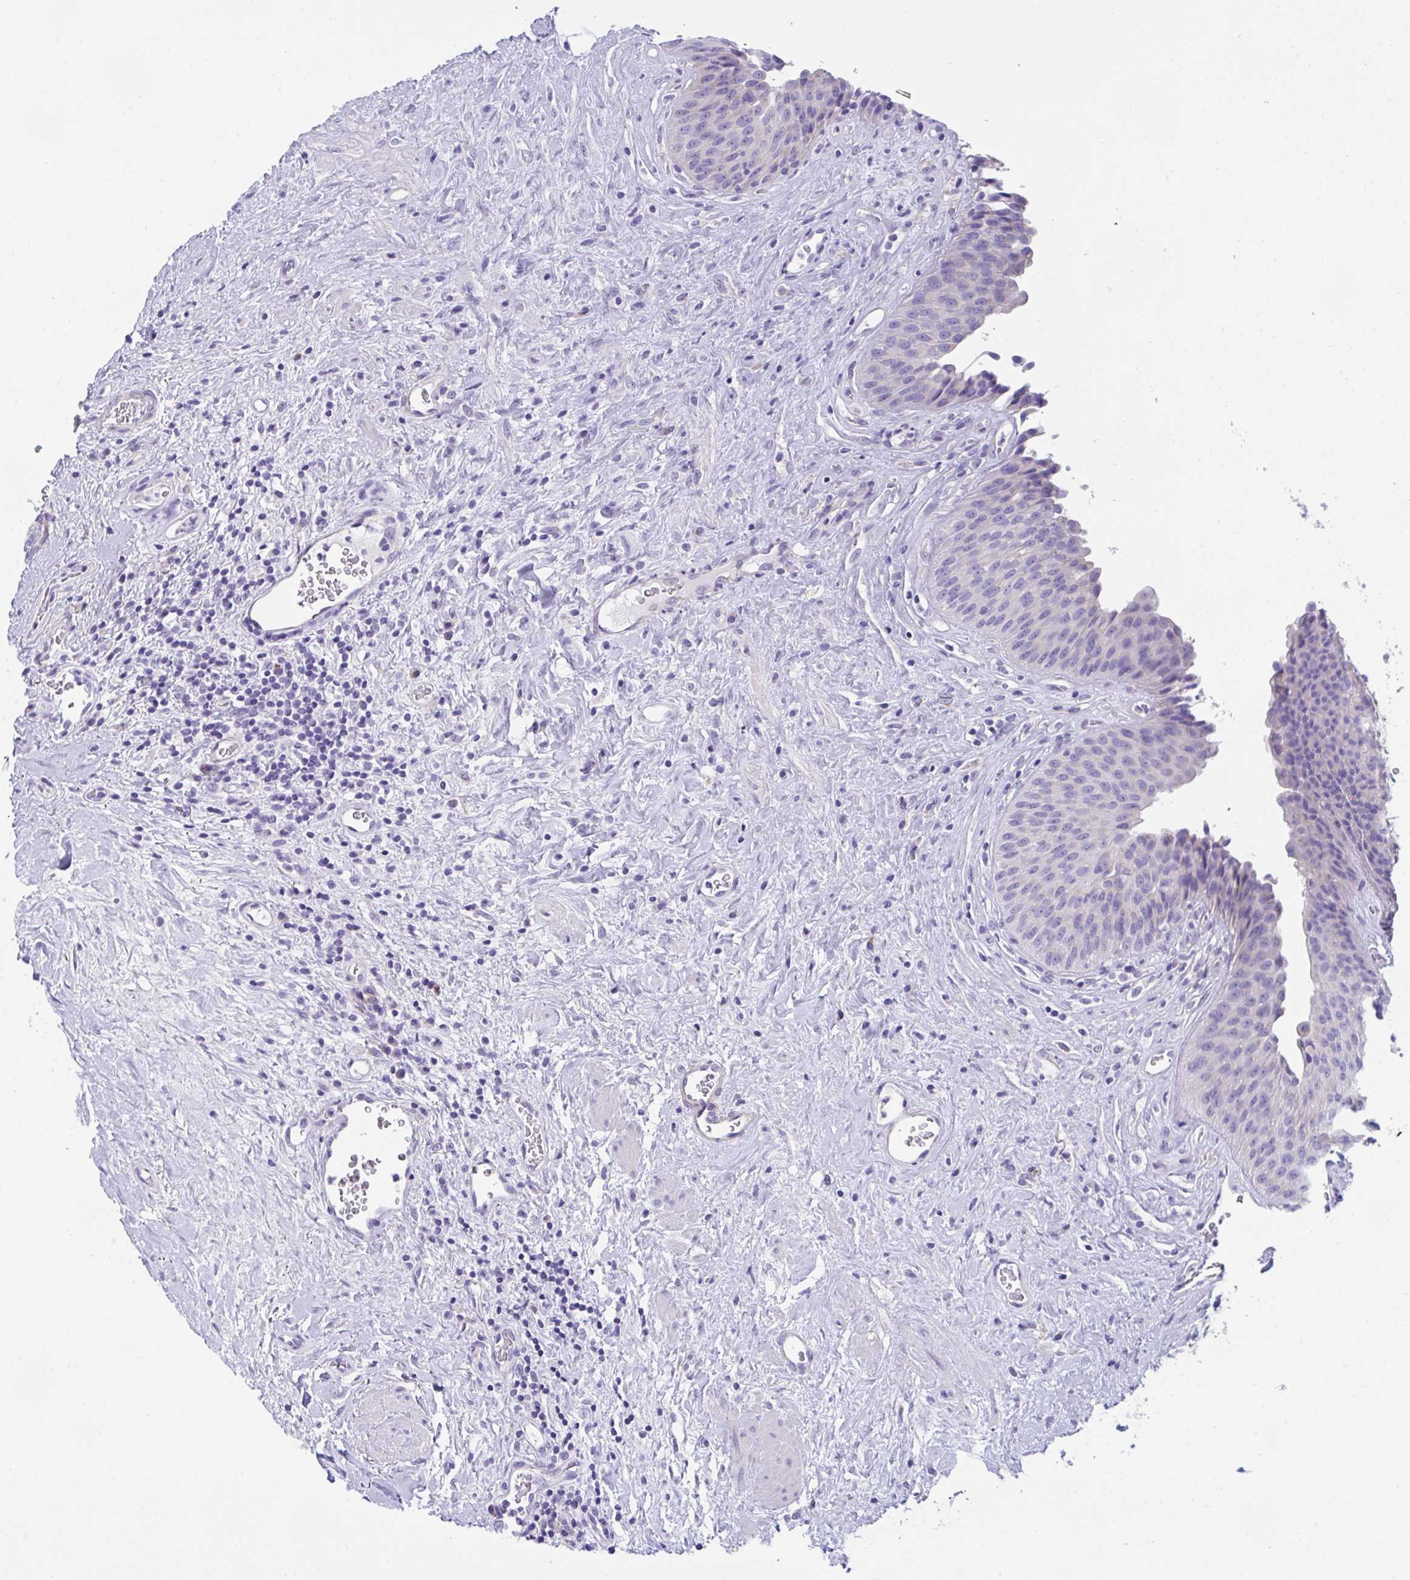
{"staining": {"intensity": "negative", "quantity": "none", "location": "none"}, "tissue": "urinary bladder", "cell_type": "Urothelial cells", "image_type": "normal", "snomed": [{"axis": "morphology", "description": "Normal tissue, NOS"}, {"axis": "topography", "description": "Urinary bladder"}], "caption": "DAB immunohistochemical staining of unremarkable human urinary bladder shows no significant positivity in urothelial cells.", "gene": "TMEM106B", "patient": {"sex": "female", "age": 56}}